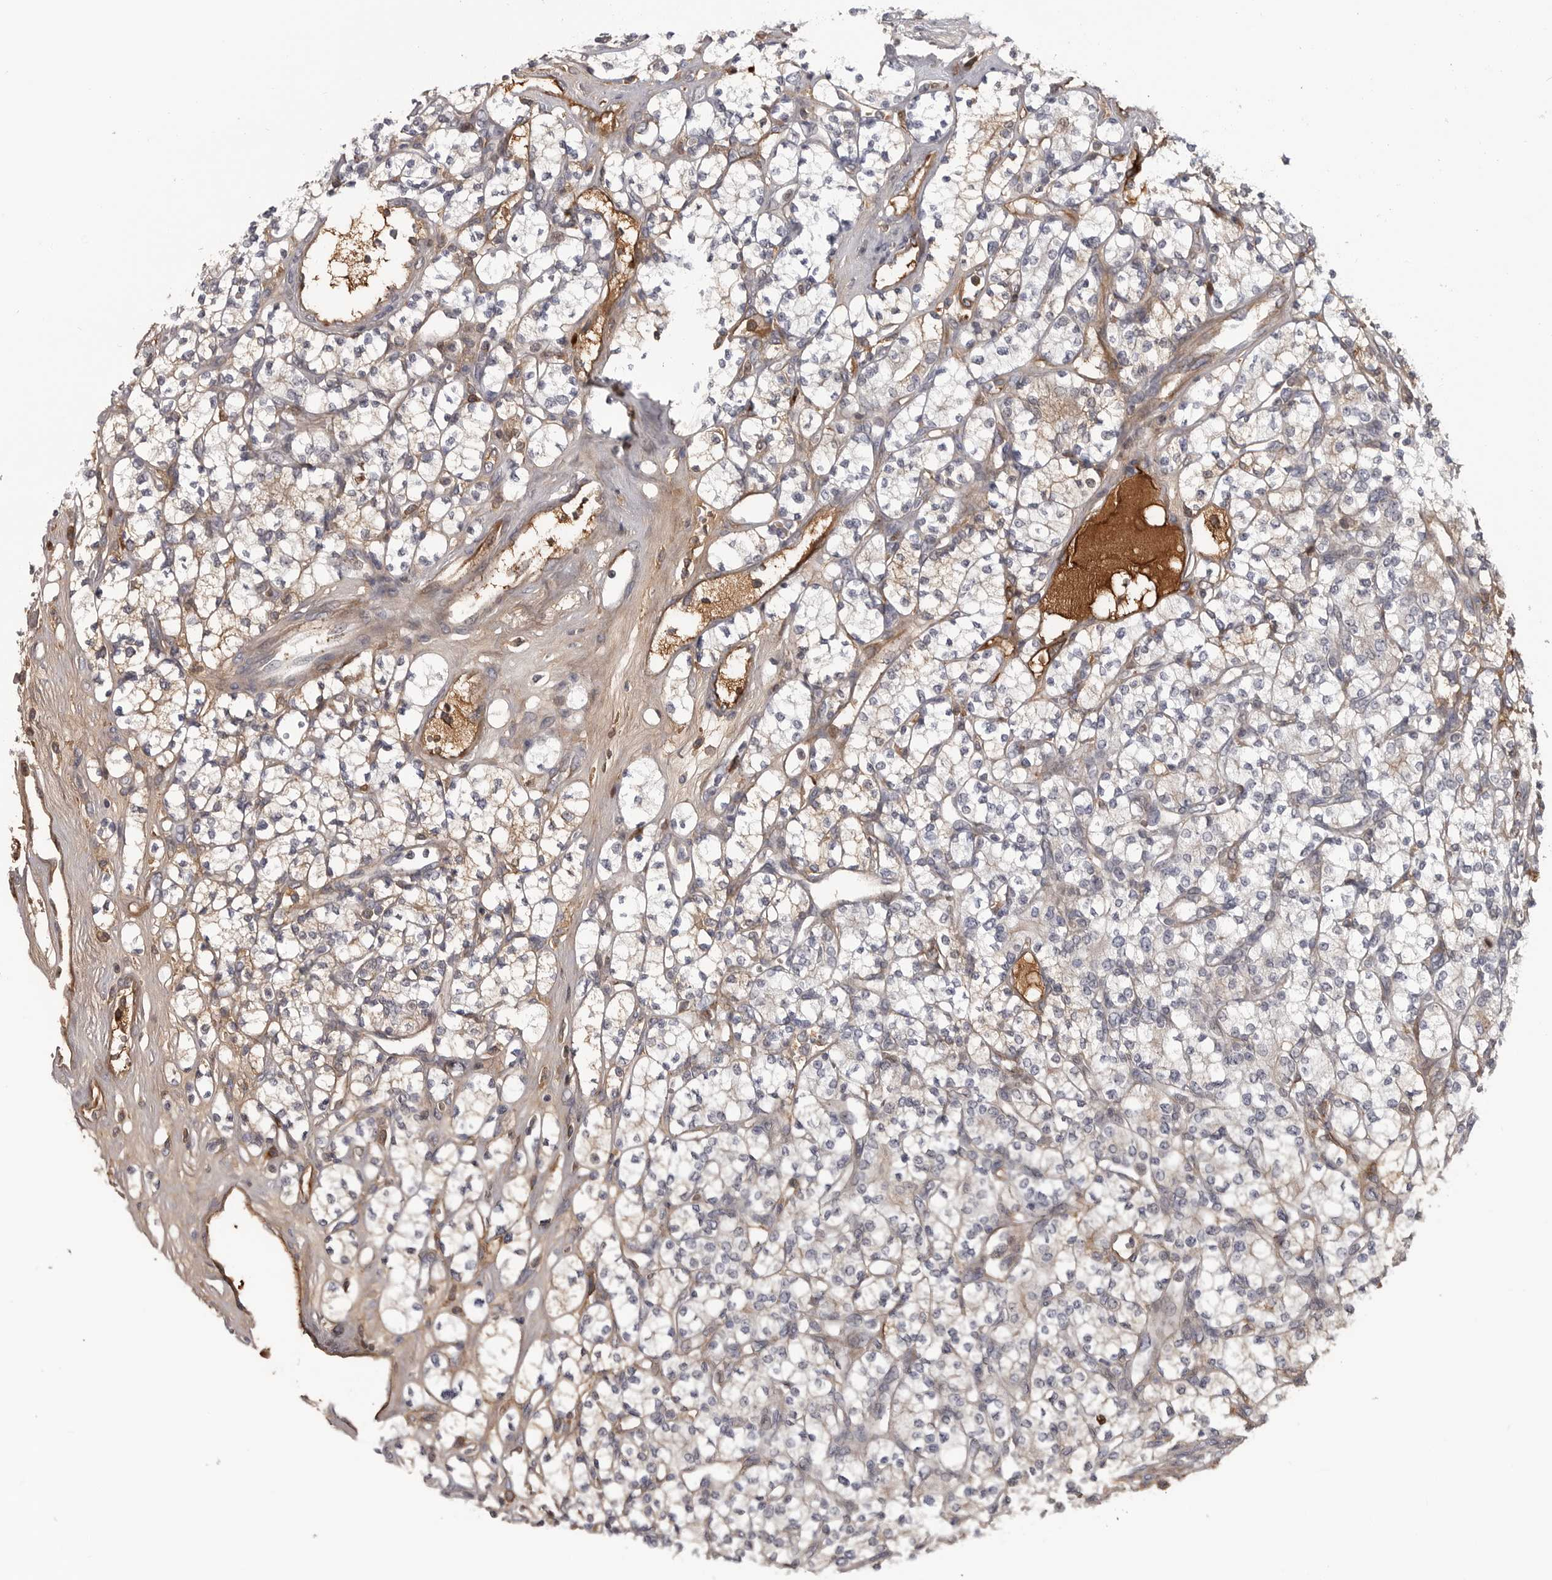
{"staining": {"intensity": "negative", "quantity": "none", "location": "none"}, "tissue": "renal cancer", "cell_type": "Tumor cells", "image_type": "cancer", "snomed": [{"axis": "morphology", "description": "Adenocarcinoma, NOS"}, {"axis": "topography", "description": "Kidney"}], "caption": "This is an immunohistochemistry photomicrograph of renal cancer. There is no staining in tumor cells.", "gene": "ZNF277", "patient": {"sex": "male", "age": 77}}